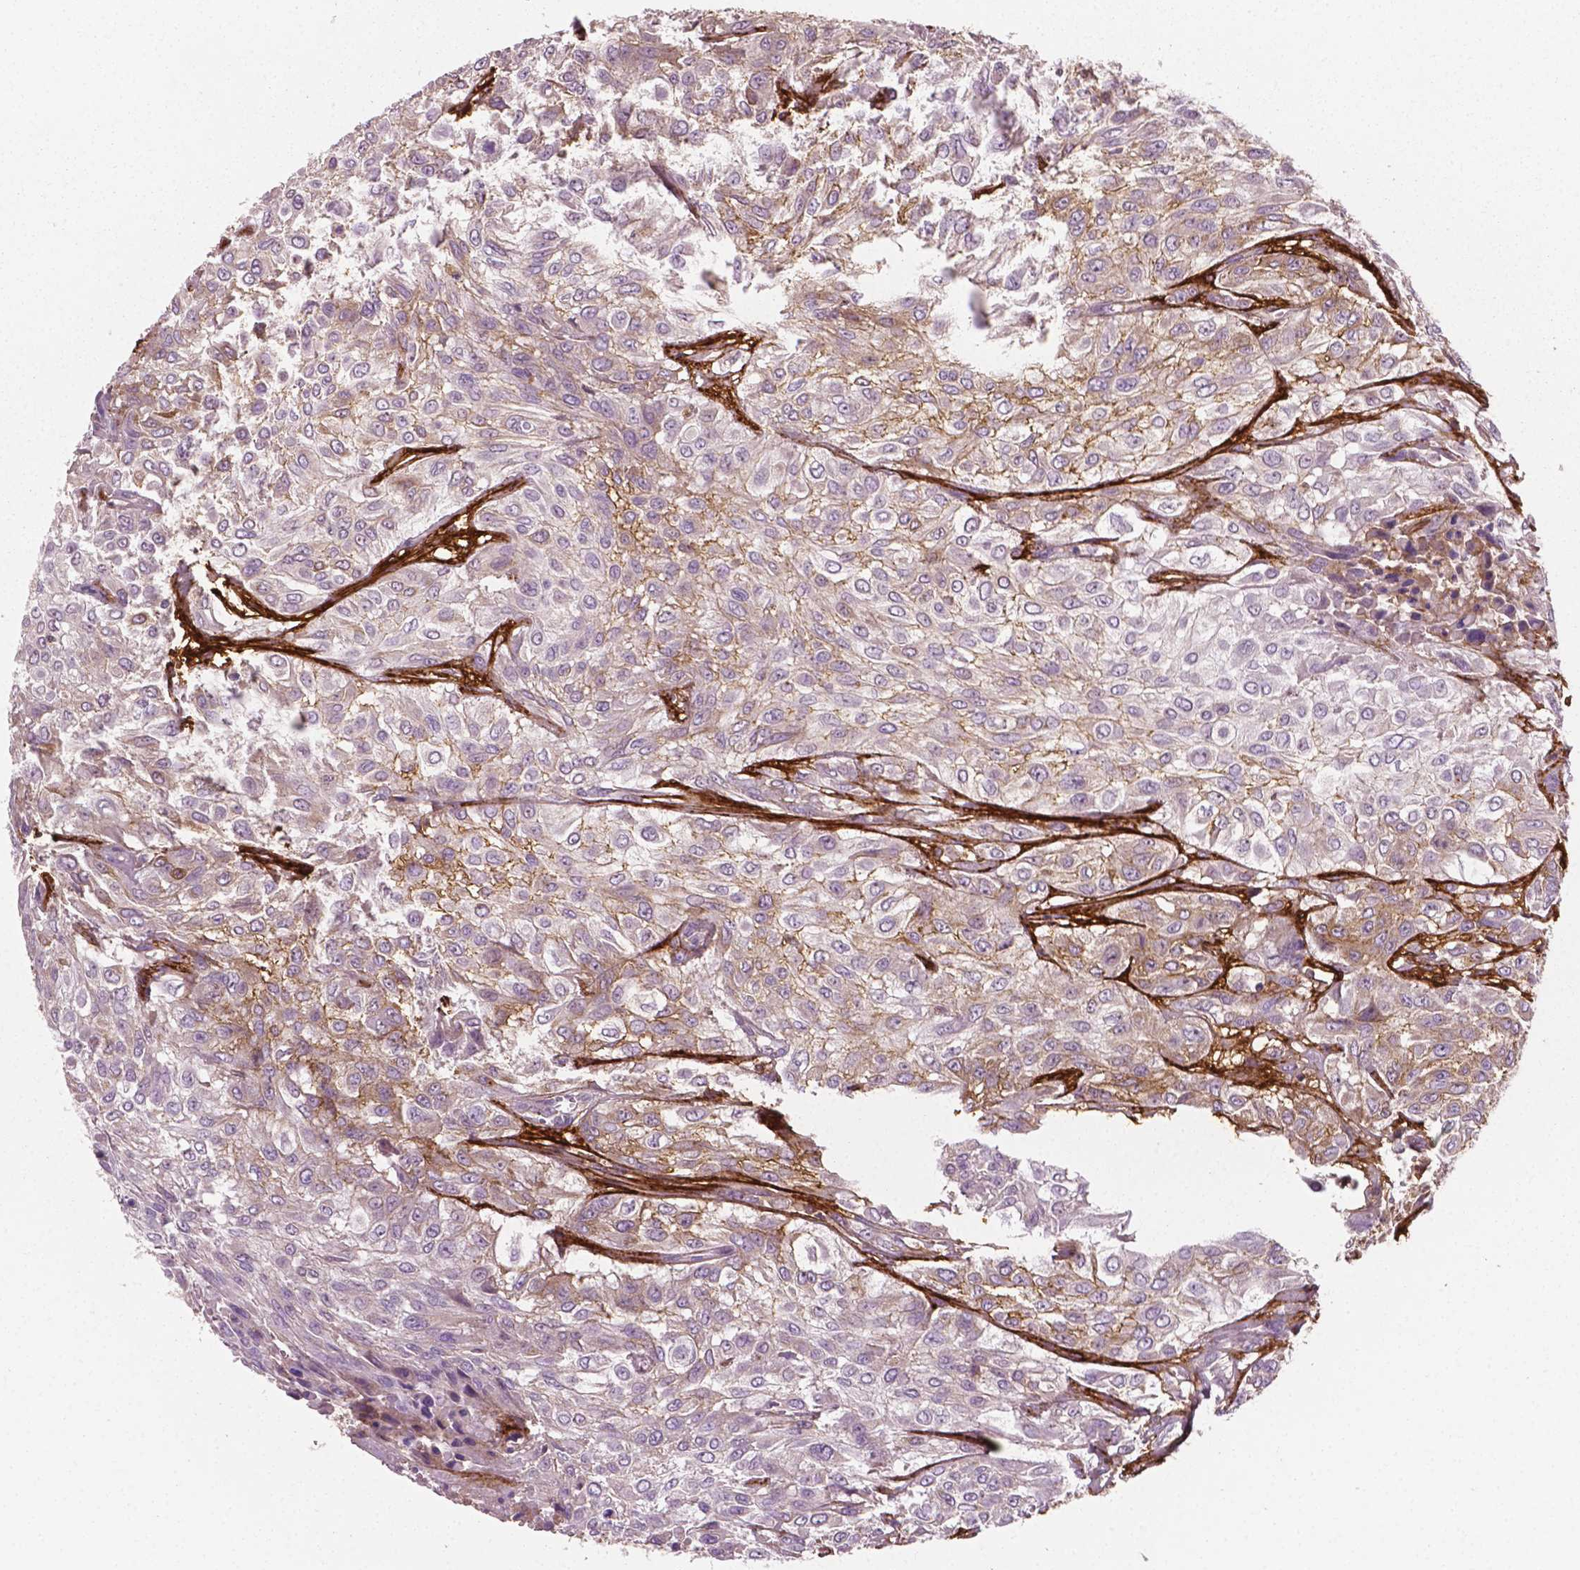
{"staining": {"intensity": "moderate", "quantity": "<25%", "location": "cytoplasmic/membranous"}, "tissue": "urothelial cancer", "cell_type": "Tumor cells", "image_type": "cancer", "snomed": [{"axis": "morphology", "description": "Urothelial carcinoma, High grade"}, {"axis": "topography", "description": "Urinary bladder"}], "caption": "High-grade urothelial carcinoma was stained to show a protein in brown. There is low levels of moderate cytoplasmic/membranous expression in about <25% of tumor cells.", "gene": "PTX3", "patient": {"sex": "male", "age": 57}}